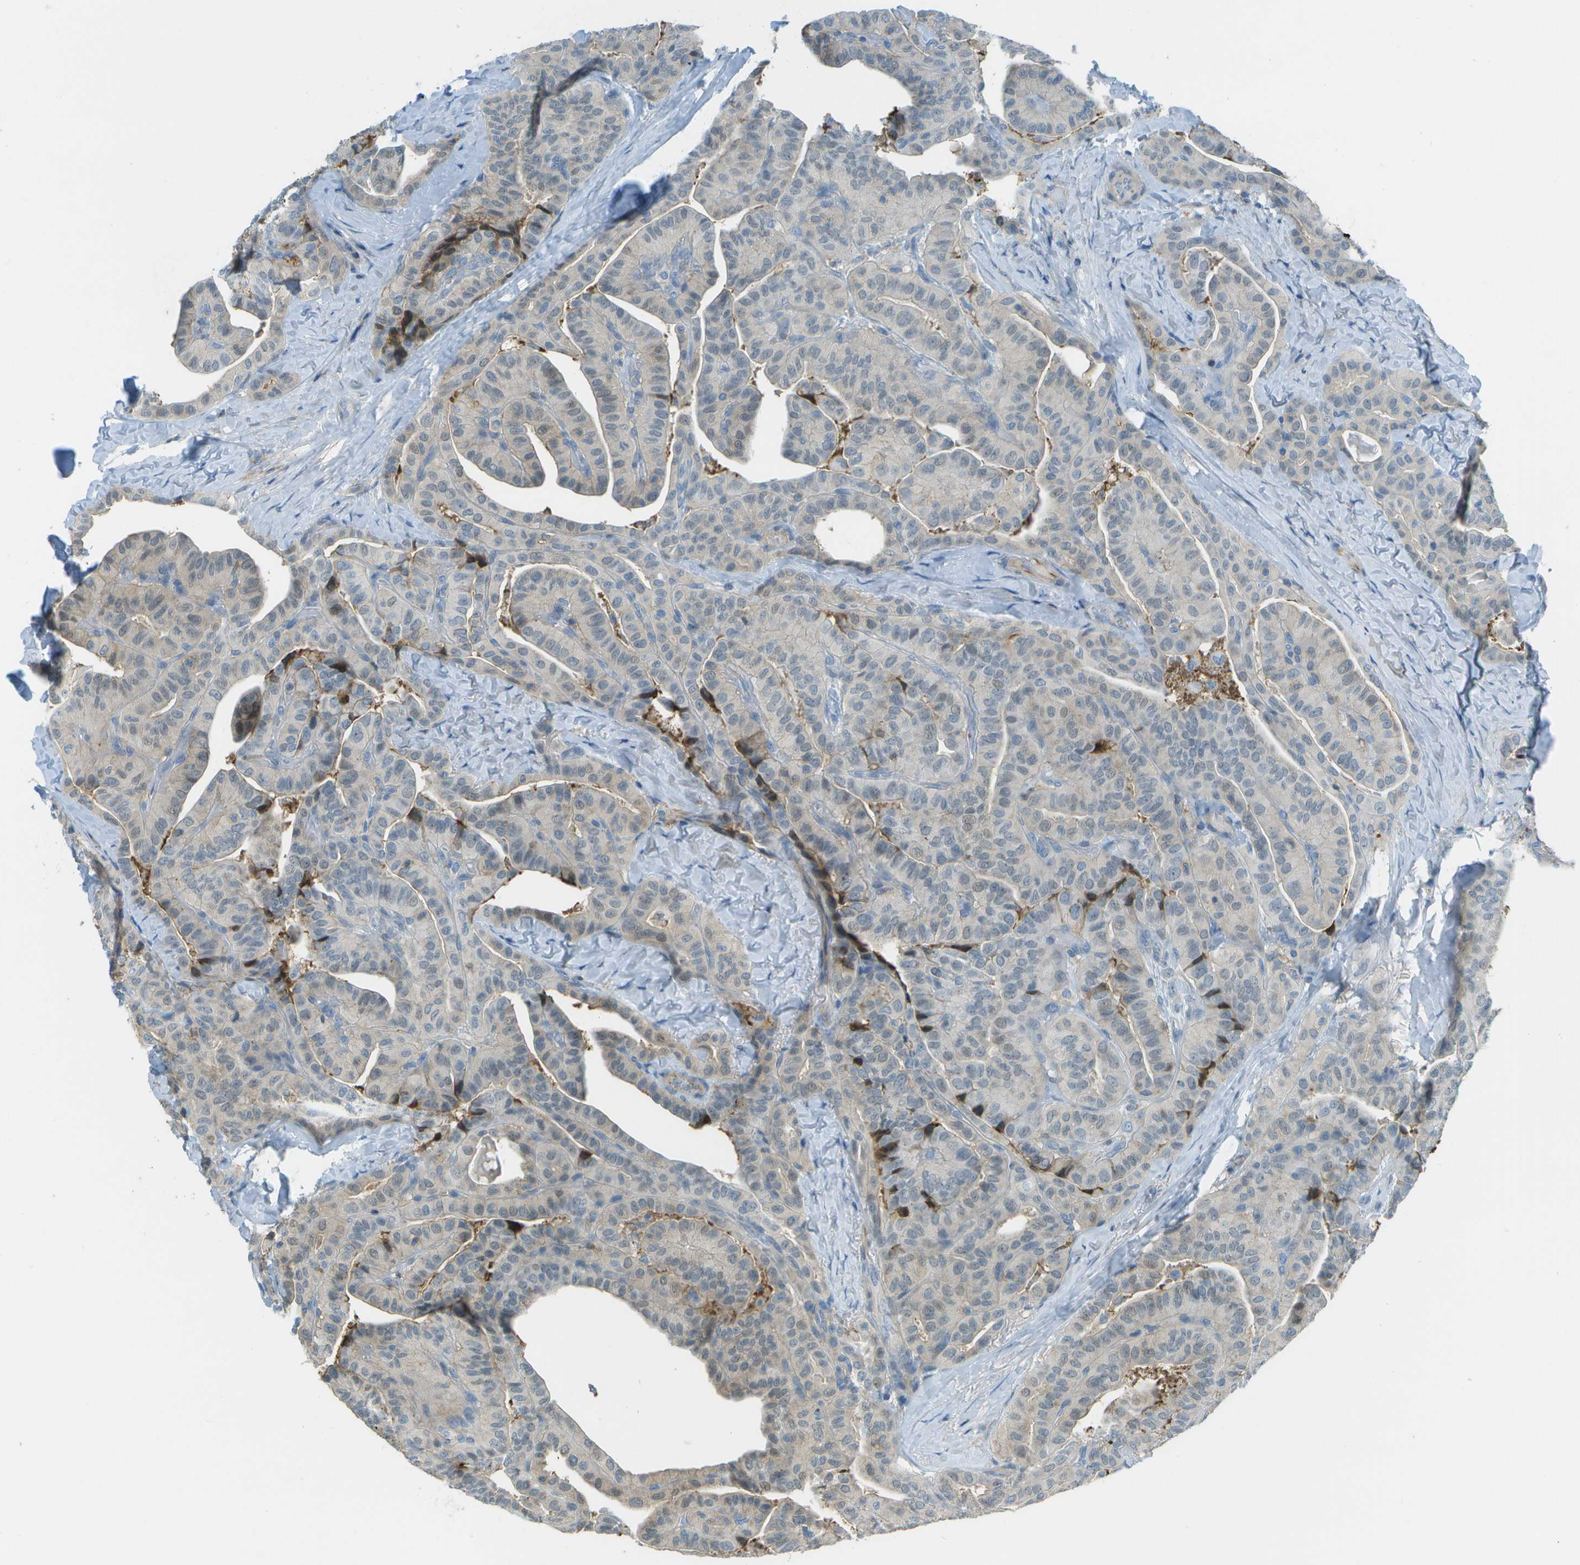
{"staining": {"intensity": "negative", "quantity": "none", "location": "none"}, "tissue": "thyroid cancer", "cell_type": "Tumor cells", "image_type": "cancer", "snomed": [{"axis": "morphology", "description": "Papillary adenocarcinoma, NOS"}, {"axis": "topography", "description": "Thyroid gland"}], "caption": "High power microscopy histopathology image of an immunohistochemistry (IHC) photomicrograph of thyroid cancer, revealing no significant expression in tumor cells.", "gene": "LRRC66", "patient": {"sex": "male", "age": 77}}